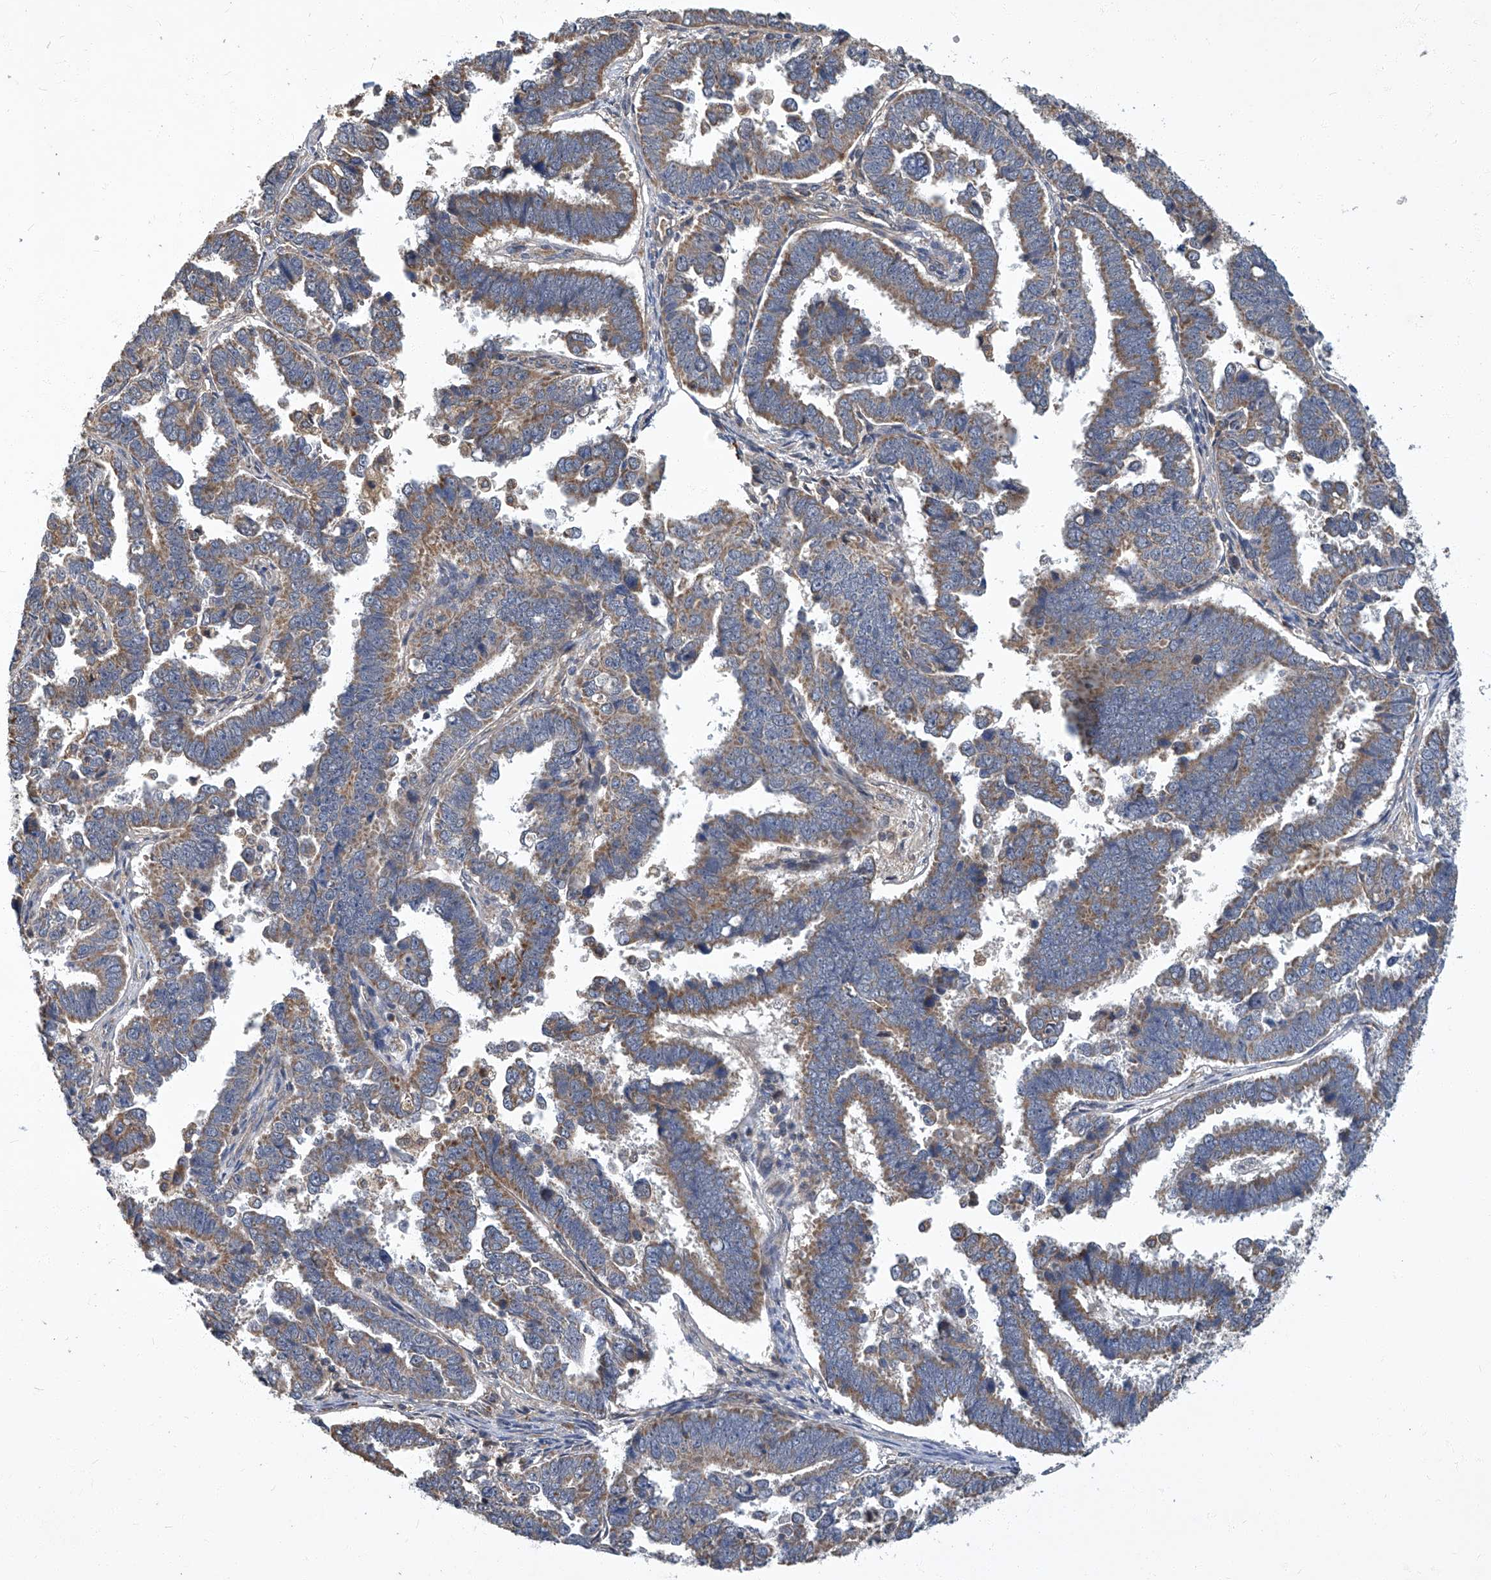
{"staining": {"intensity": "moderate", "quantity": ">75%", "location": "cytoplasmic/membranous"}, "tissue": "endometrial cancer", "cell_type": "Tumor cells", "image_type": "cancer", "snomed": [{"axis": "morphology", "description": "Adenocarcinoma, NOS"}, {"axis": "topography", "description": "Endometrium"}], "caption": "Endometrial cancer (adenocarcinoma) was stained to show a protein in brown. There is medium levels of moderate cytoplasmic/membranous positivity in about >75% of tumor cells.", "gene": "TNFRSF13B", "patient": {"sex": "female", "age": 75}}